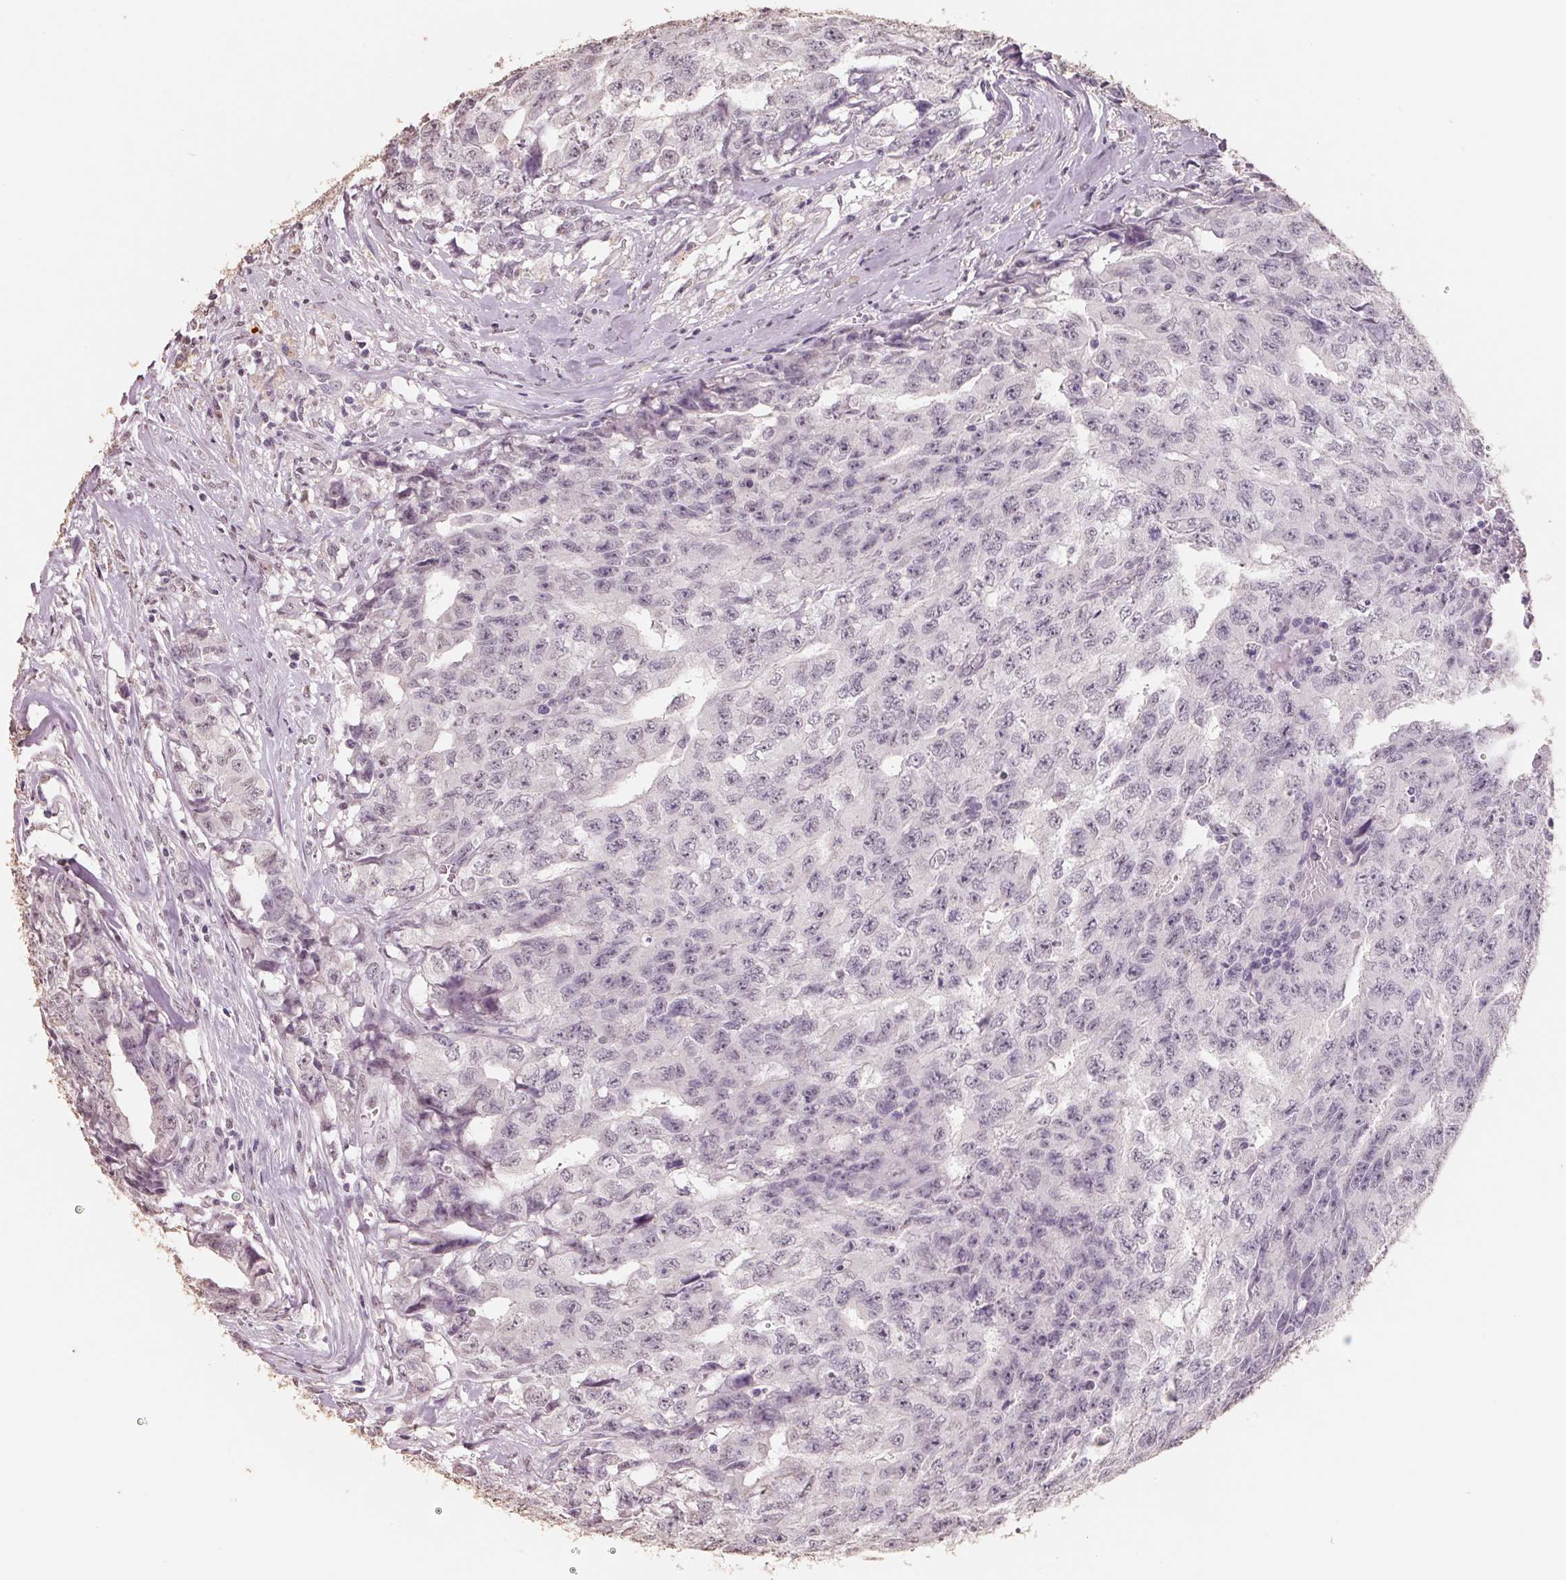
{"staining": {"intensity": "negative", "quantity": "none", "location": "none"}, "tissue": "testis cancer", "cell_type": "Tumor cells", "image_type": "cancer", "snomed": [{"axis": "morphology", "description": "Carcinoma, Embryonal, NOS"}, {"axis": "morphology", "description": "Teratoma, malignant, NOS"}, {"axis": "topography", "description": "Testis"}], "caption": "Human testis teratoma (malignant) stained for a protein using immunohistochemistry (IHC) displays no expression in tumor cells.", "gene": "FTCD", "patient": {"sex": "male", "age": 24}}